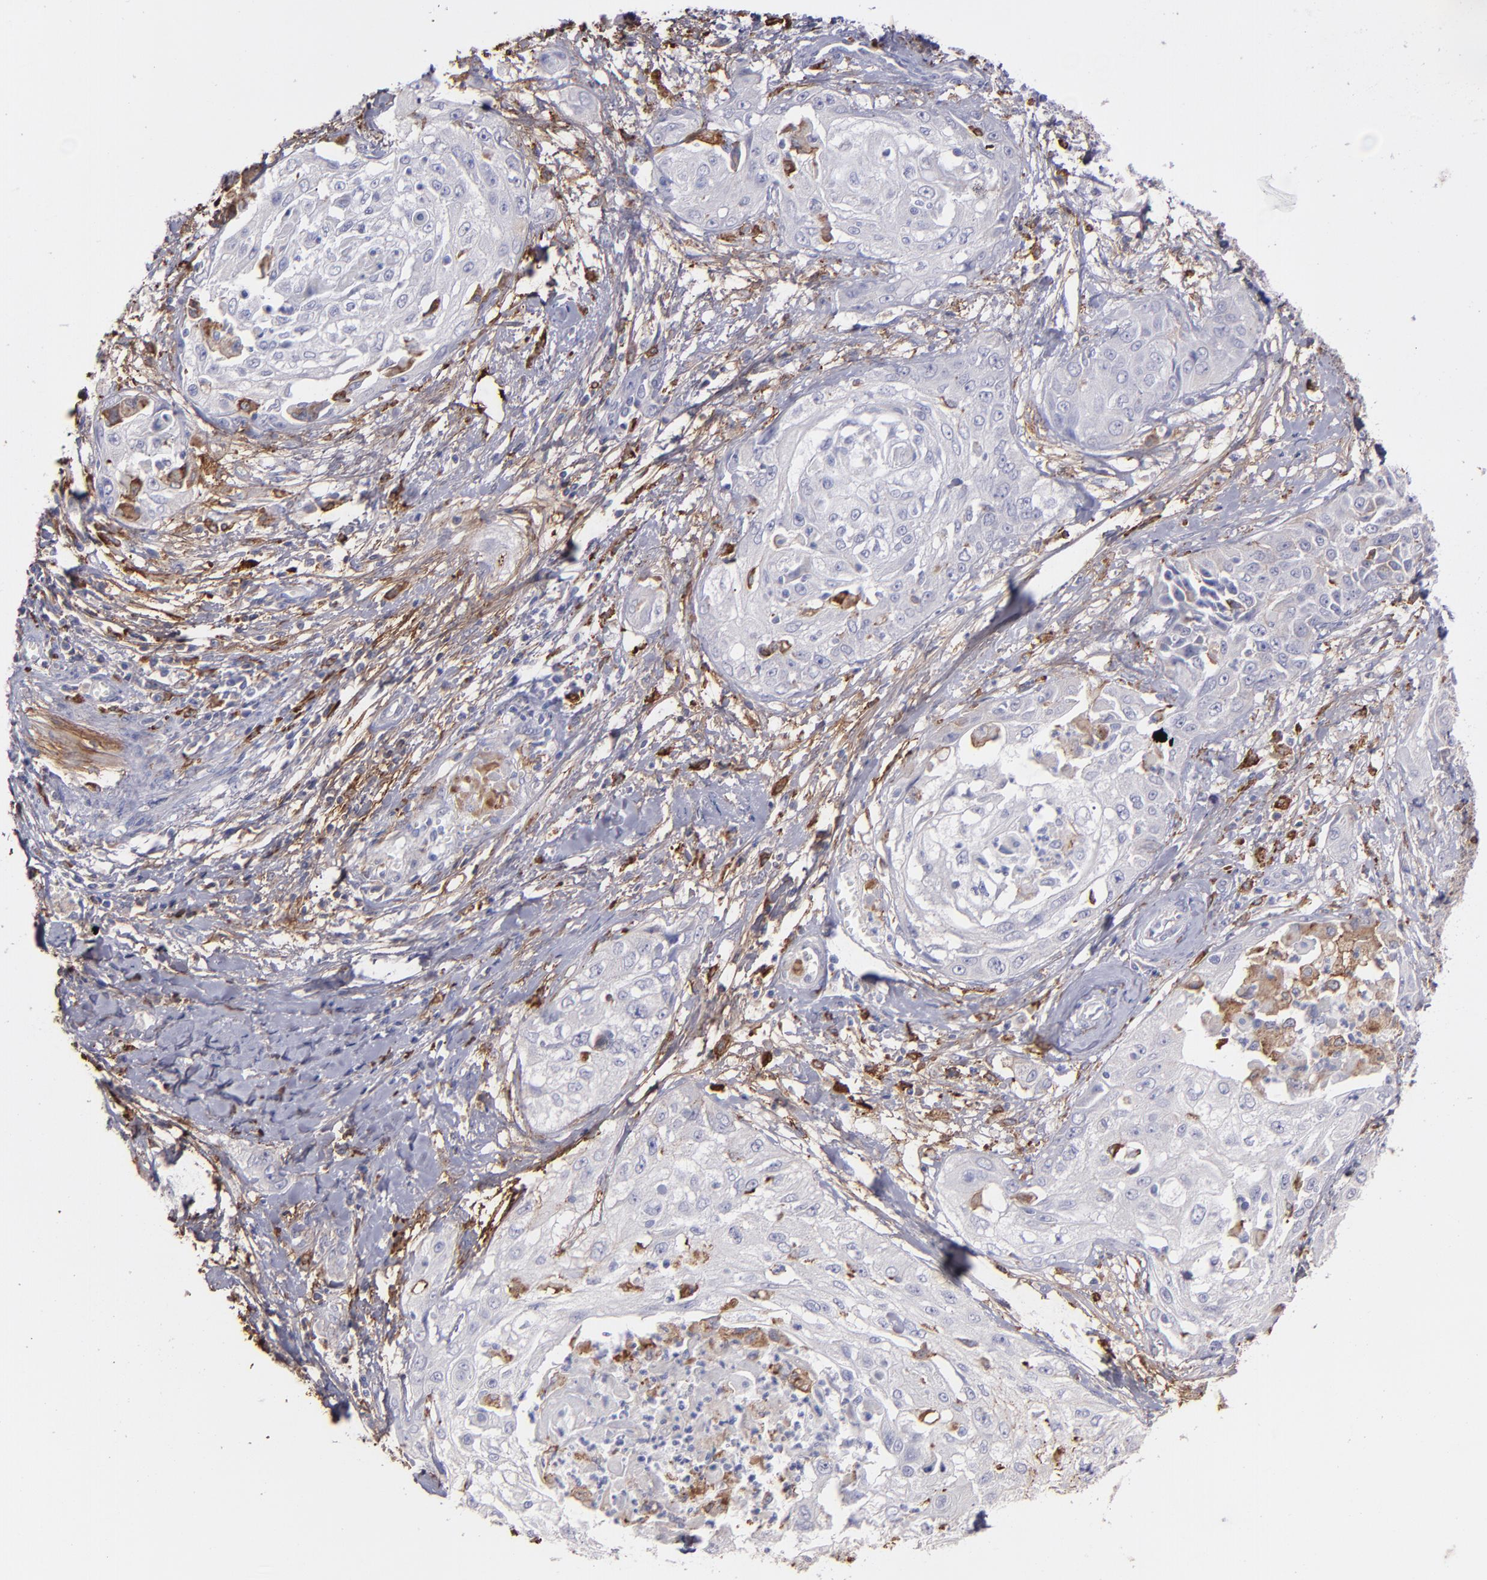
{"staining": {"intensity": "weak", "quantity": "<25%", "location": "cytoplasmic/membranous"}, "tissue": "cervical cancer", "cell_type": "Tumor cells", "image_type": "cancer", "snomed": [{"axis": "morphology", "description": "Squamous cell carcinoma, NOS"}, {"axis": "topography", "description": "Cervix"}], "caption": "Human cervical cancer (squamous cell carcinoma) stained for a protein using IHC reveals no positivity in tumor cells.", "gene": "C1QA", "patient": {"sex": "female", "age": 64}}